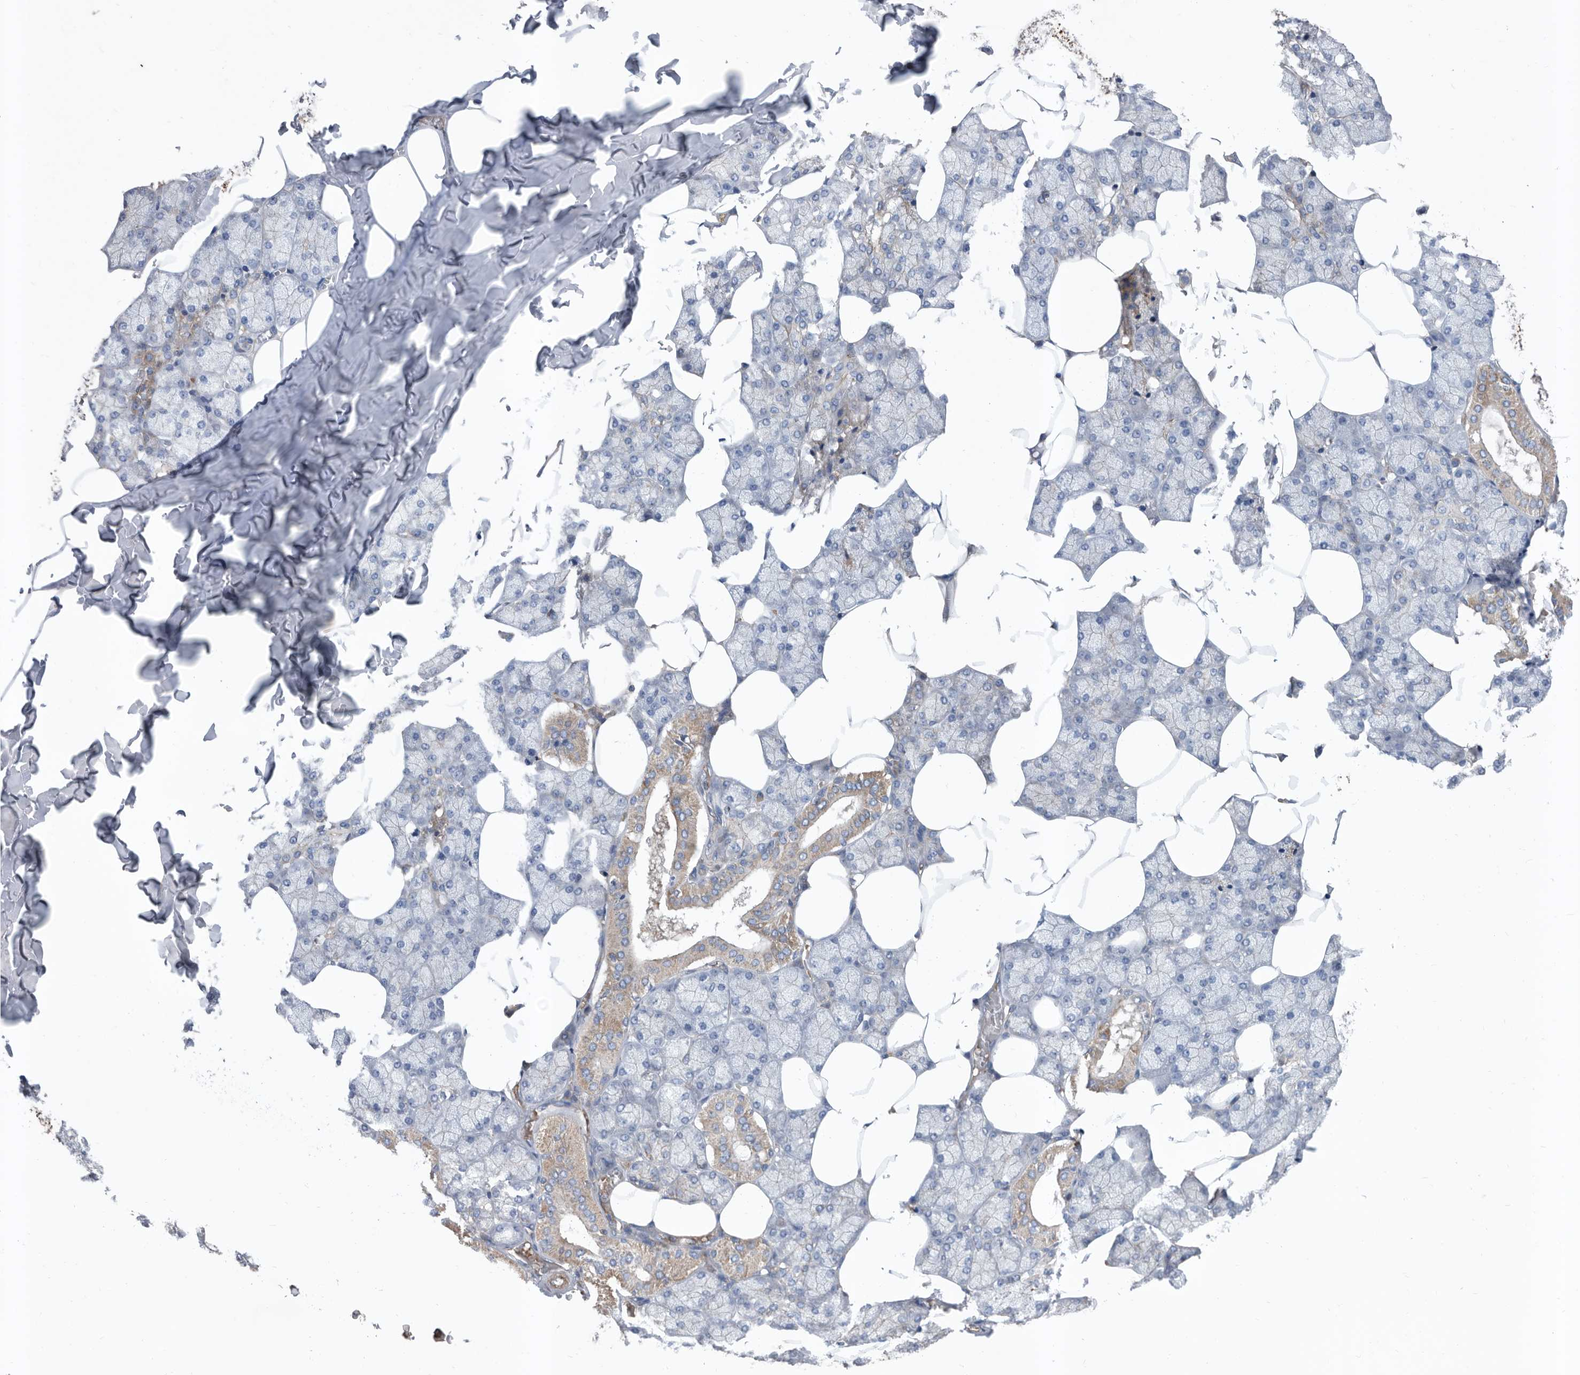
{"staining": {"intensity": "moderate", "quantity": "<25%", "location": "cytoplasmic/membranous"}, "tissue": "salivary gland", "cell_type": "Glandular cells", "image_type": "normal", "snomed": [{"axis": "morphology", "description": "Normal tissue, NOS"}, {"axis": "topography", "description": "Salivary gland"}], "caption": "Moderate cytoplasmic/membranous staining is identified in about <25% of glandular cells in normal salivary gland. The staining was performed using DAB (3,3'-diaminobenzidine), with brown indicating positive protein expression. Nuclei are stained blue with hematoxylin.", "gene": "ATP13A3", "patient": {"sex": "male", "age": 62}}